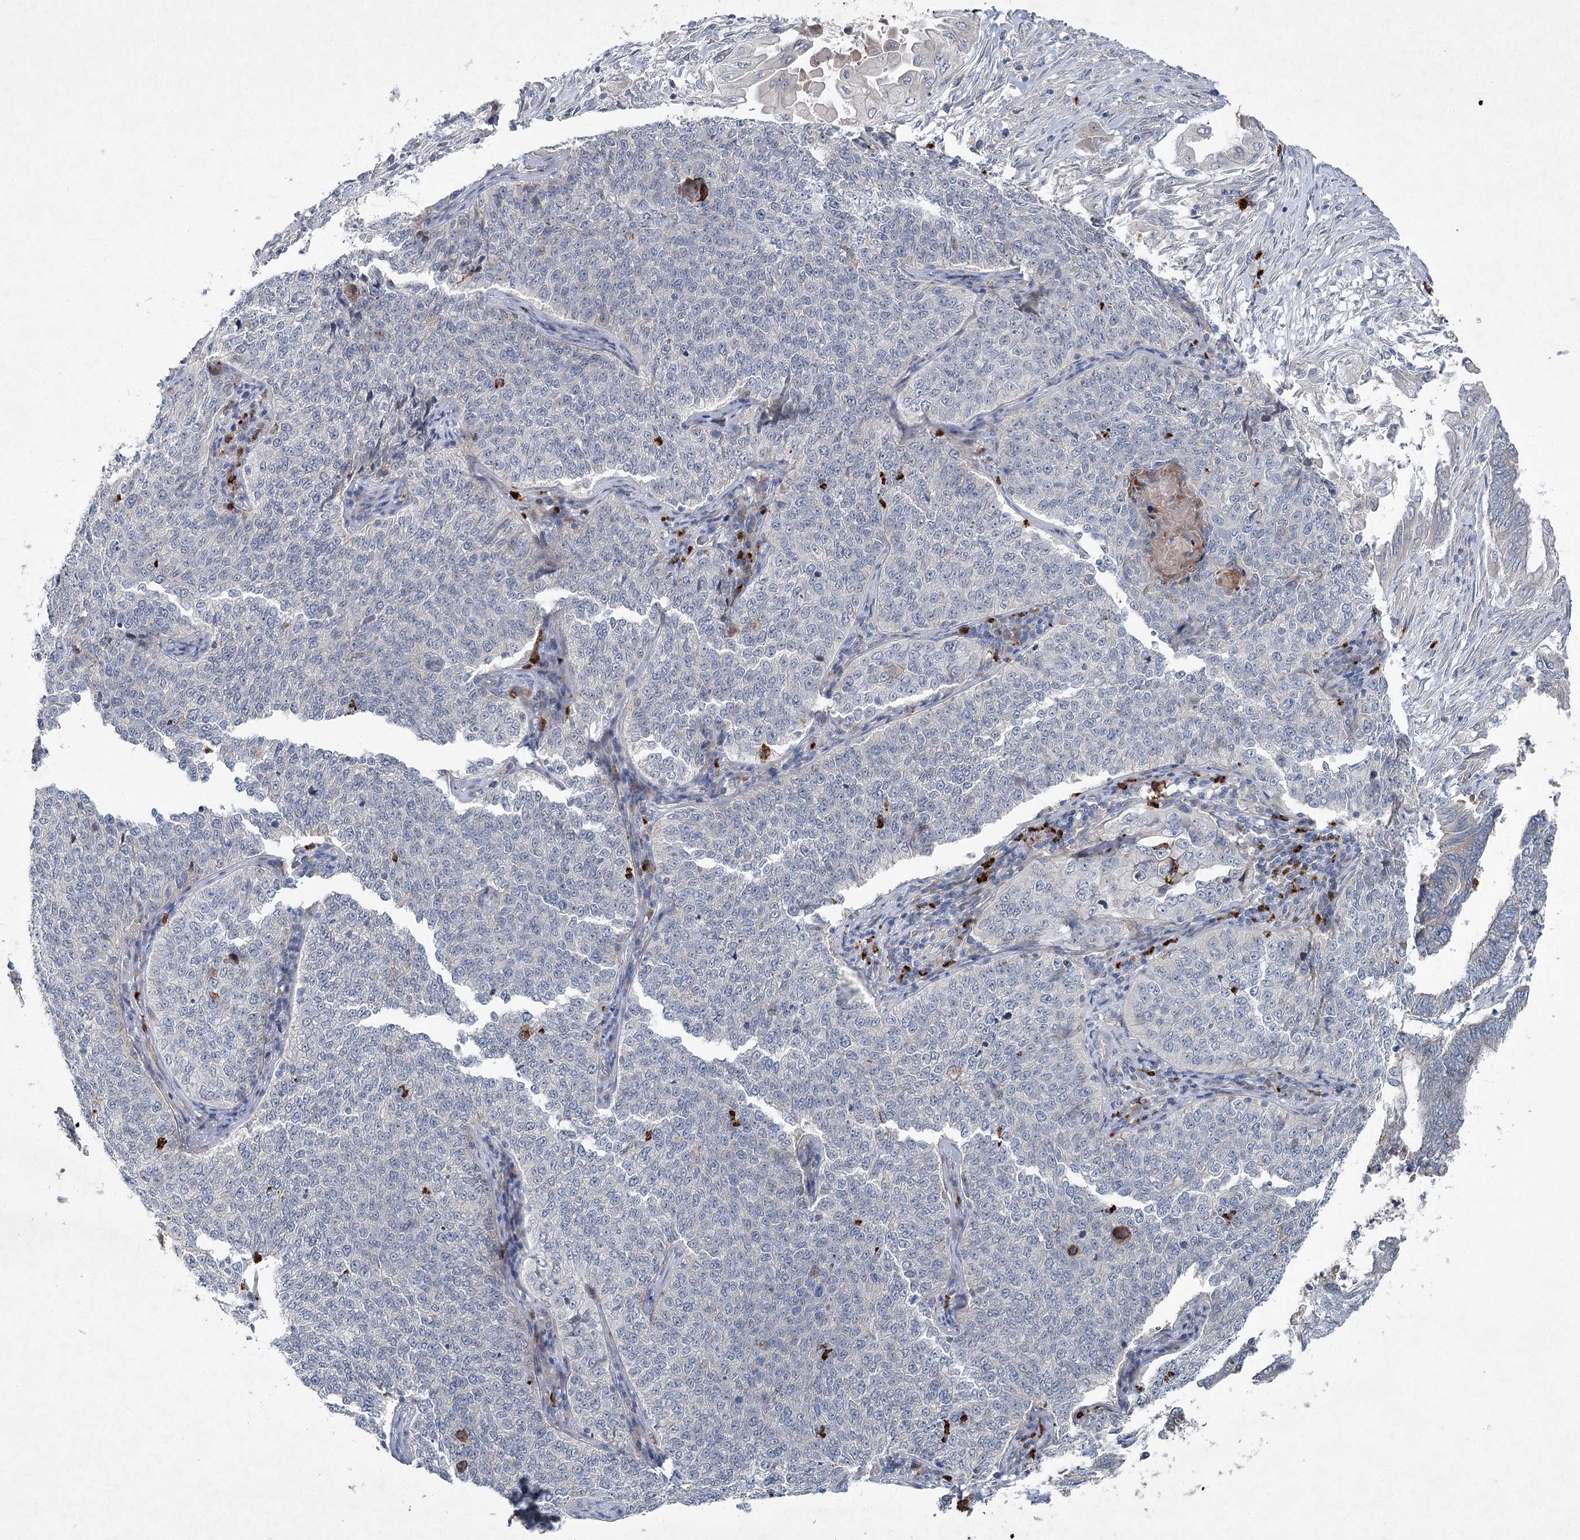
{"staining": {"intensity": "negative", "quantity": "none", "location": "none"}, "tissue": "cervical cancer", "cell_type": "Tumor cells", "image_type": "cancer", "snomed": [{"axis": "morphology", "description": "Squamous cell carcinoma, NOS"}, {"axis": "topography", "description": "Cervix"}], "caption": "Immunohistochemistry image of neoplastic tissue: human squamous cell carcinoma (cervical) stained with DAB (3,3'-diaminobenzidine) demonstrates no significant protein positivity in tumor cells. (Brightfield microscopy of DAB immunohistochemistry at high magnification).", "gene": "PLA2G12A", "patient": {"sex": "female", "age": 35}}